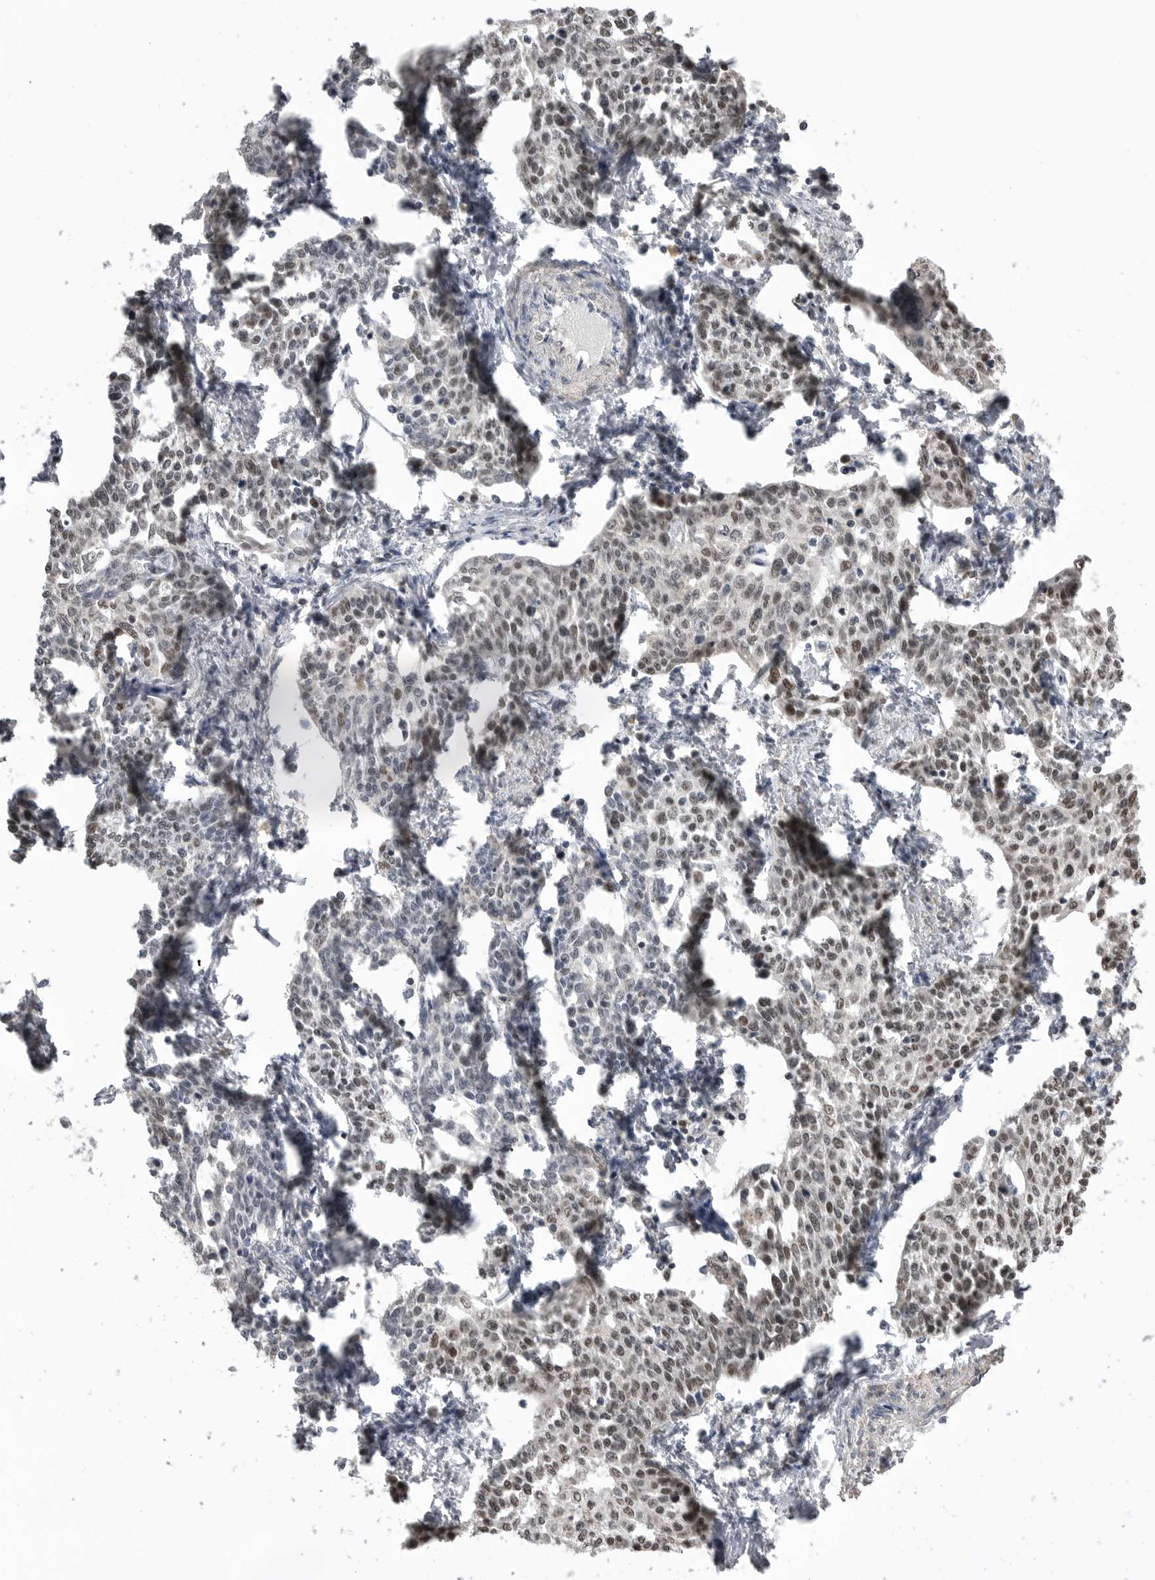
{"staining": {"intensity": "moderate", "quantity": ">75%", "location": "nuclear"}, "tissue": "cervical cancer", "cell_type": "Tumor cells", "image_type": "cancer", "snomed": [{"axis": "morphology", "description": "Squamous cell carcinoma, NOS"}, {"axis": "topography", "description": "Cervix"}], "caption": "Immunohistochemistry (IHC) staining of cervical squamous cell carcinoma, which demonstrates medium levels of moderate nuclear expression in about >75% of tumor cells indicating moderate nuclear protein expression. The staining was performed using DAB (3,3'-diaminobenzidine) (brown) for protein detection and nuclei were counterstained in hematoxylin (blue).", "gene": "SMARCC1", "patient": {"sex": "female", "age": 34}}